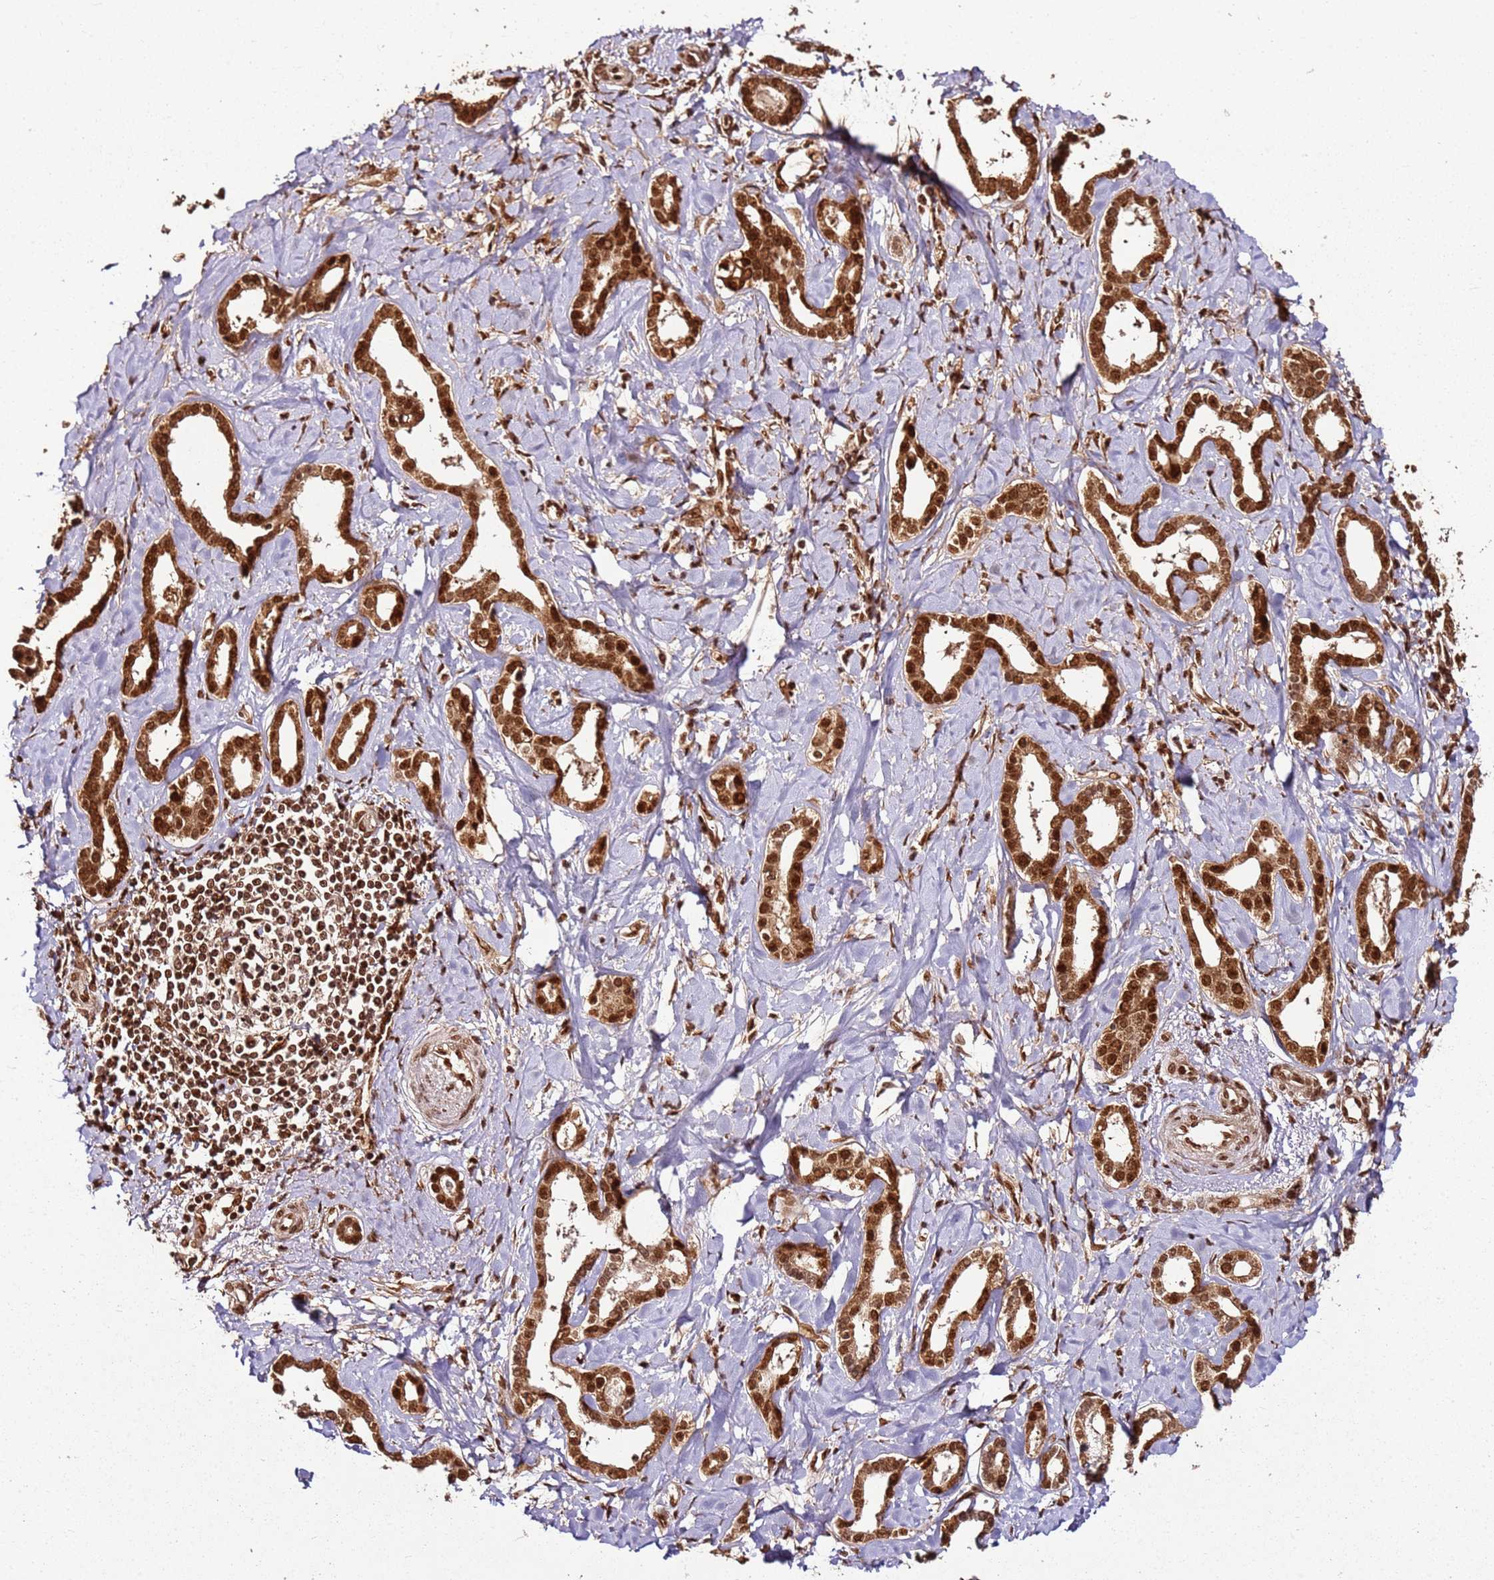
{"staining": {"intensity": "strong", "quantity": ">75%", "location": "nuclear"}, "tissue": "liver cancer", "cell_type": "Tumor cells", "image_type": "cancer", "snomed": [{"axis": "morphology", "description": "Cholangiocarcinoma"}, {"axis": "topography", "description": "Liver"}], "caption": "DAB (3,3'-diaminobenzidine) immunohistochemical staining of liver cancer (cholangiocarcinoma) reveals strong nuclear protein staining in about >75% of tumor cells.", "gene": "XRN2", "patient": {"sex": "female", "age": 77}}